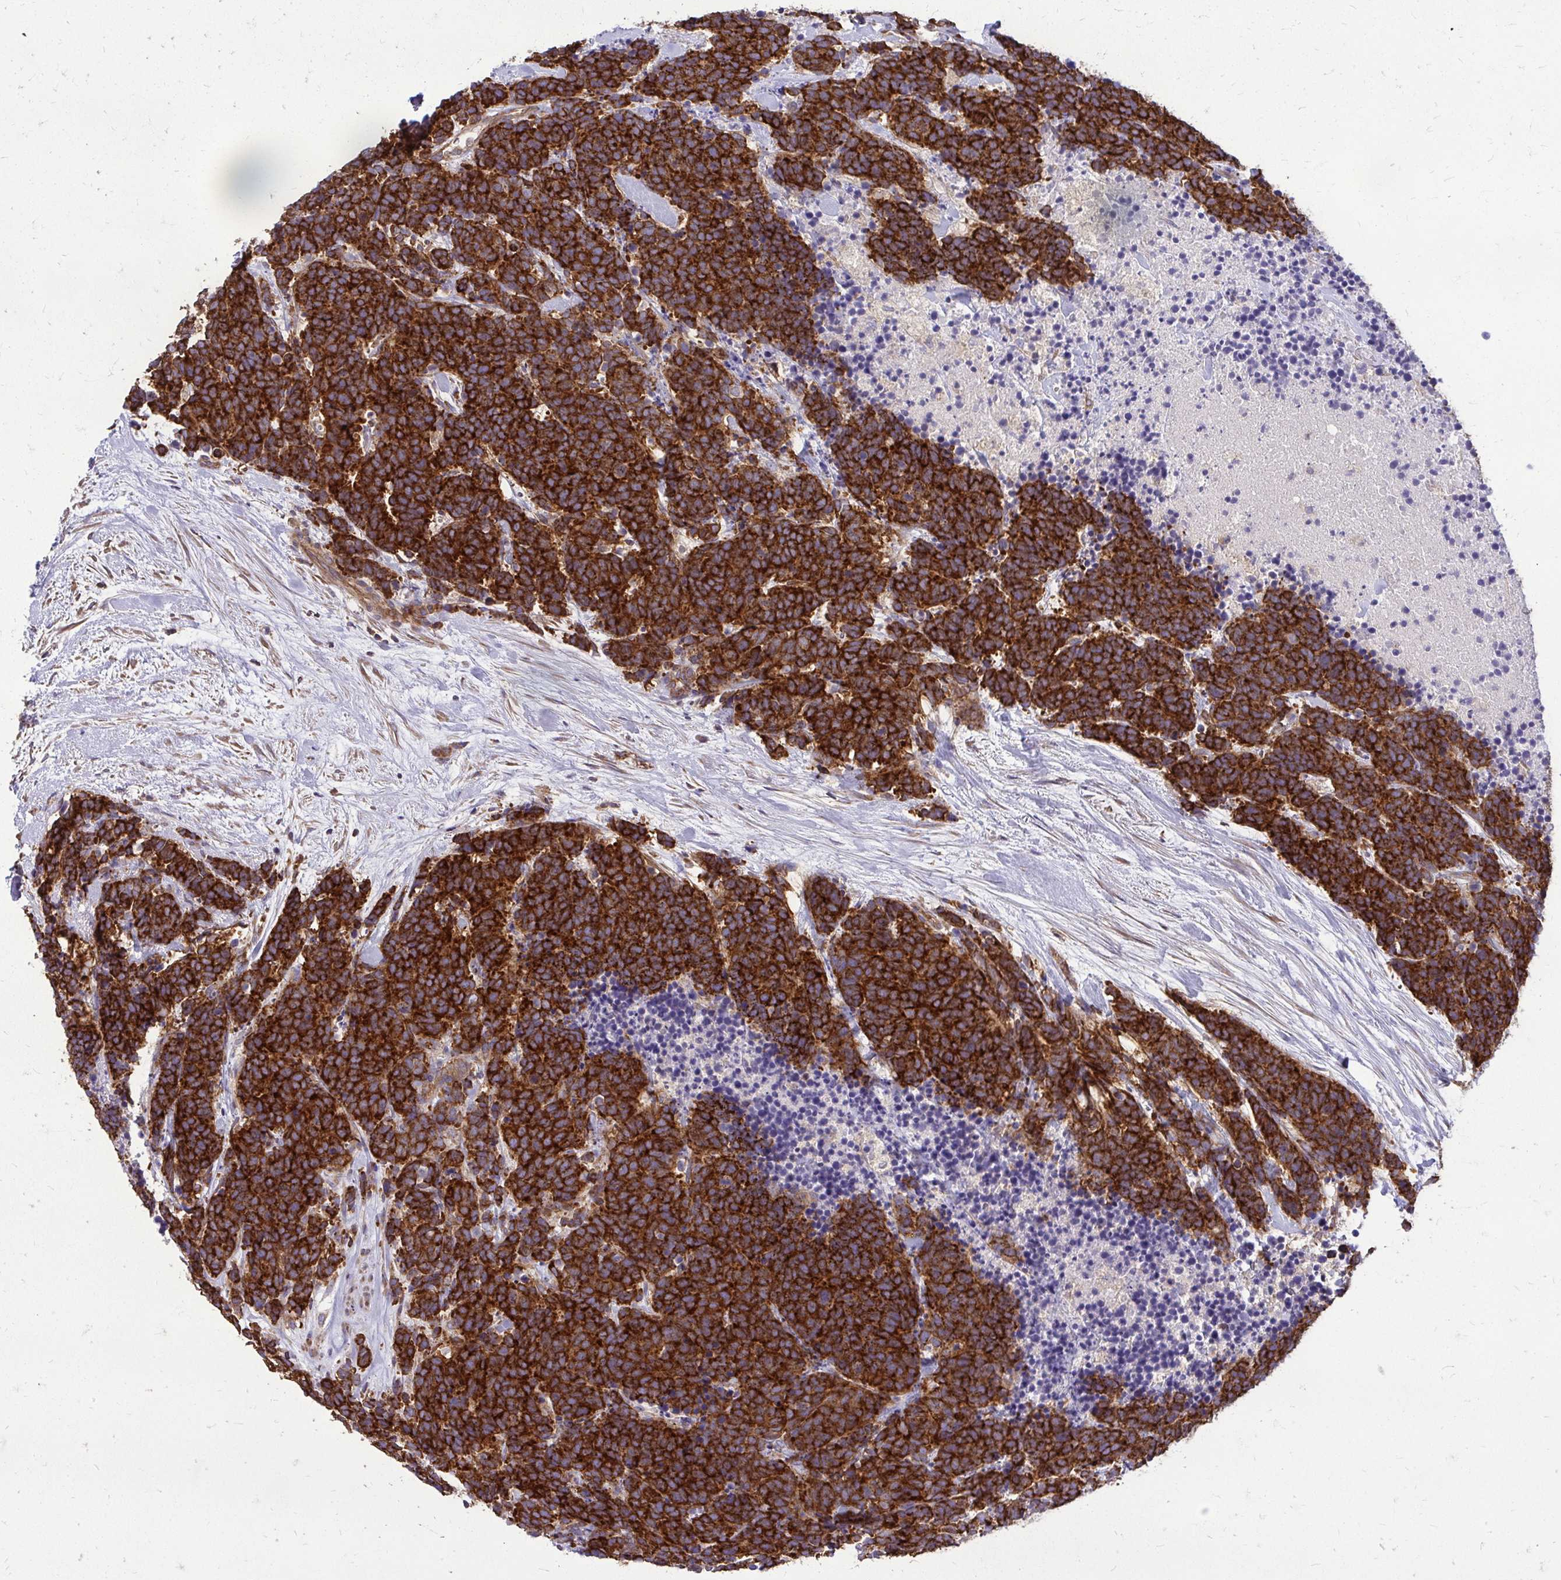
{"staining": {"intensity": "strong", "quantity": ">75%", "location": "cytoplasmic/membranous"}, "tissue": "carcinoid", "cell_type": "Tumor cells", "image_type": "cancer", "snomed": [{"axis": "morphology", "description": "Carcinoma, NOS"}, {"axis": "morphology", "description": "Carcinoid, malignant, NOS"}, {"axis": "topography", "description": "Prostate"}], "caption": "Human malignant carcinoid stained with a brown dye shows strong cytoplasmic/membranous positive staining in approximately >75% of tumor cells.", "gene": "FMR1", "patient": {"sex": "male", "age": 57}}